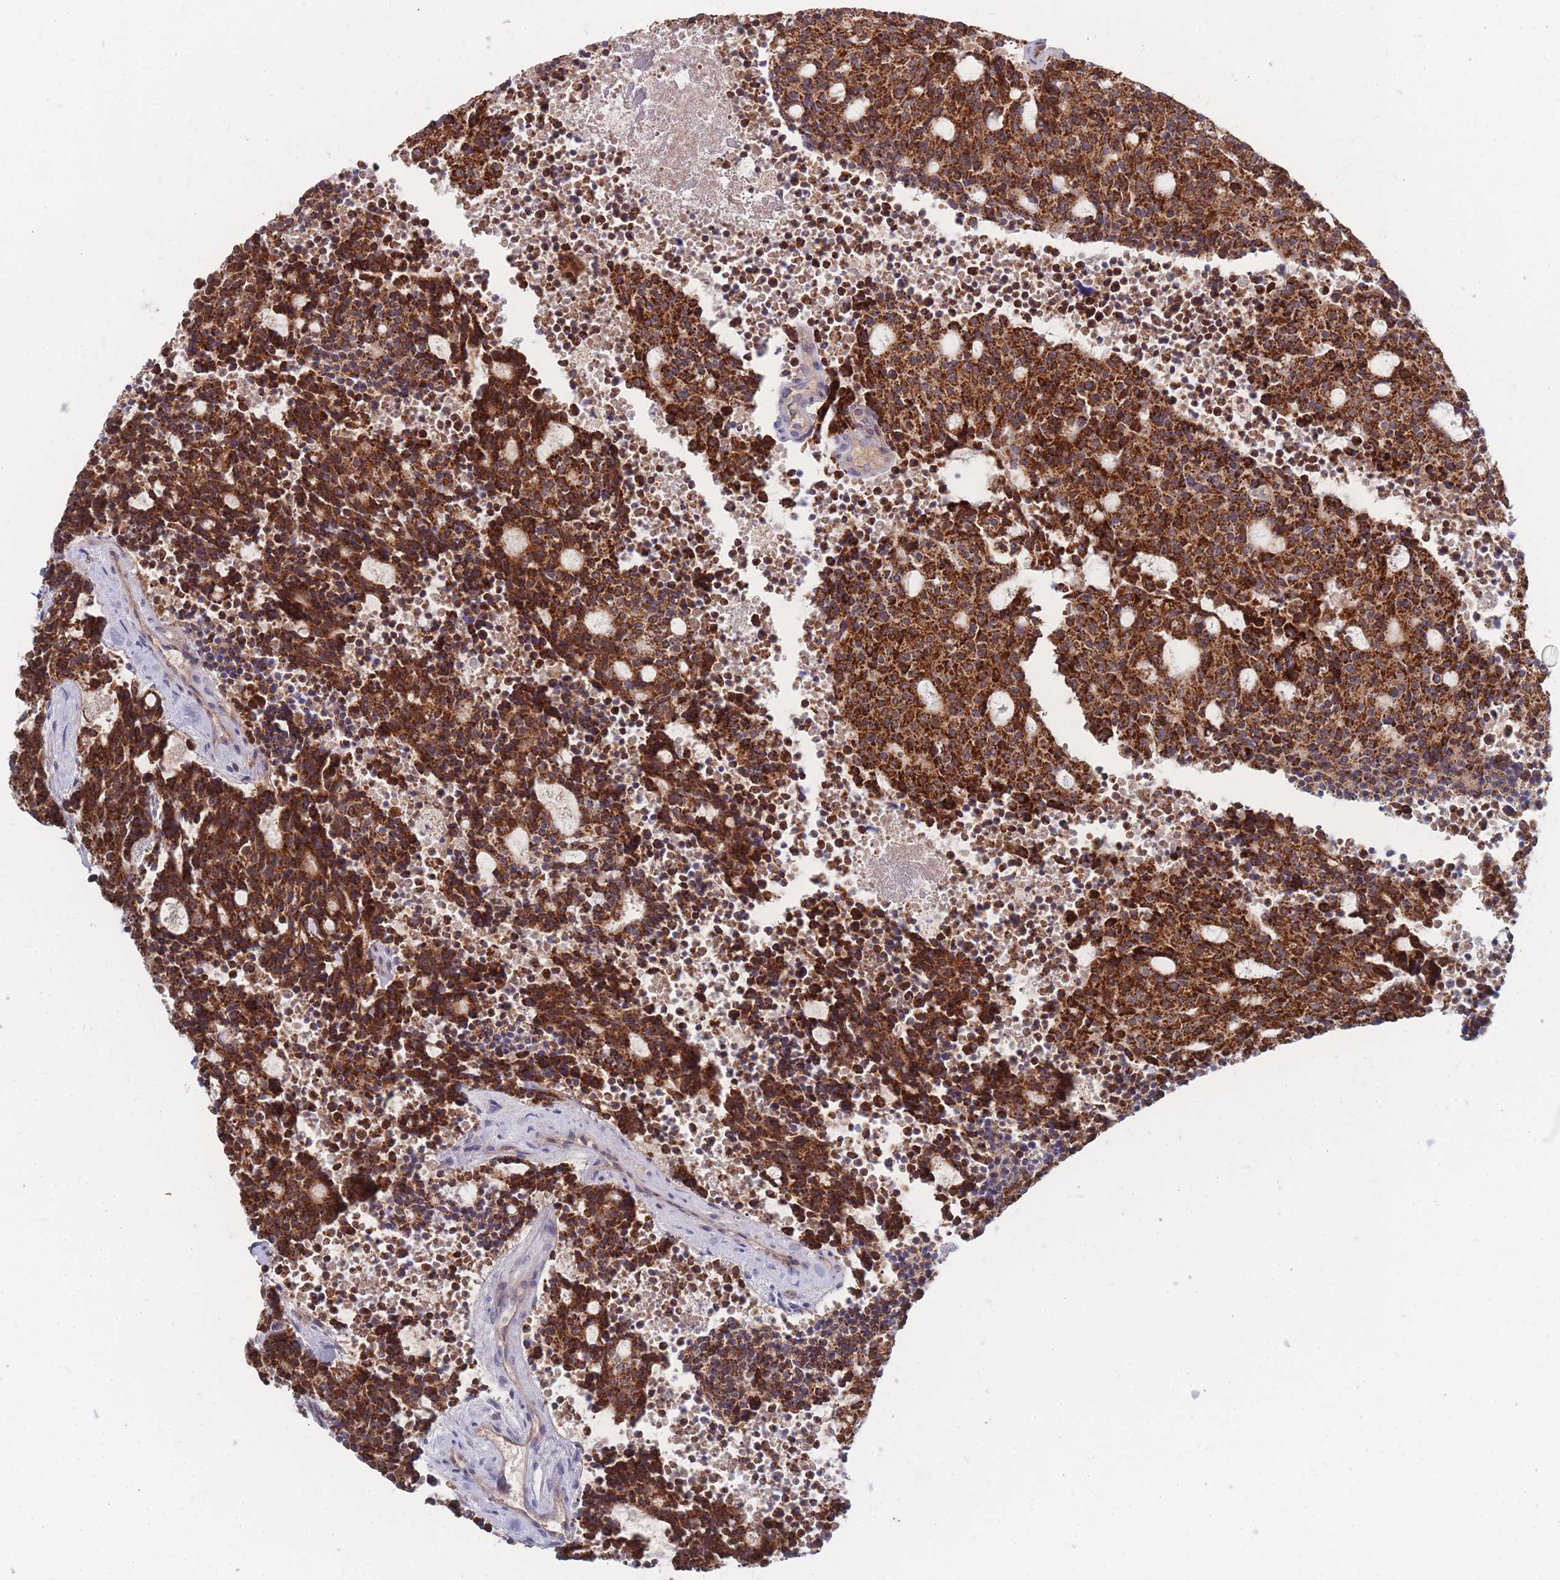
{"staining": {"intensity": "strong", "quantity": ">75%", "location": "cytoplasmic/membranous"}, "tissue": "carcinoid", "cell_type": "Tumor cells", "image_type": "cancer", "snomed": [{"axis": "morphology", "description": "Carcinoid, malignant, NOS"}, {"axis": "topography", "description": "Pancreas"}], "caption": "This image reveals immunohistochemistry staining of malignant carcinoid, with high strong cytoplasmic/membranous expression in about >75% of tumor cells.", "gene": "NUB1", "patient": {"sex": "female", "age": 54}}